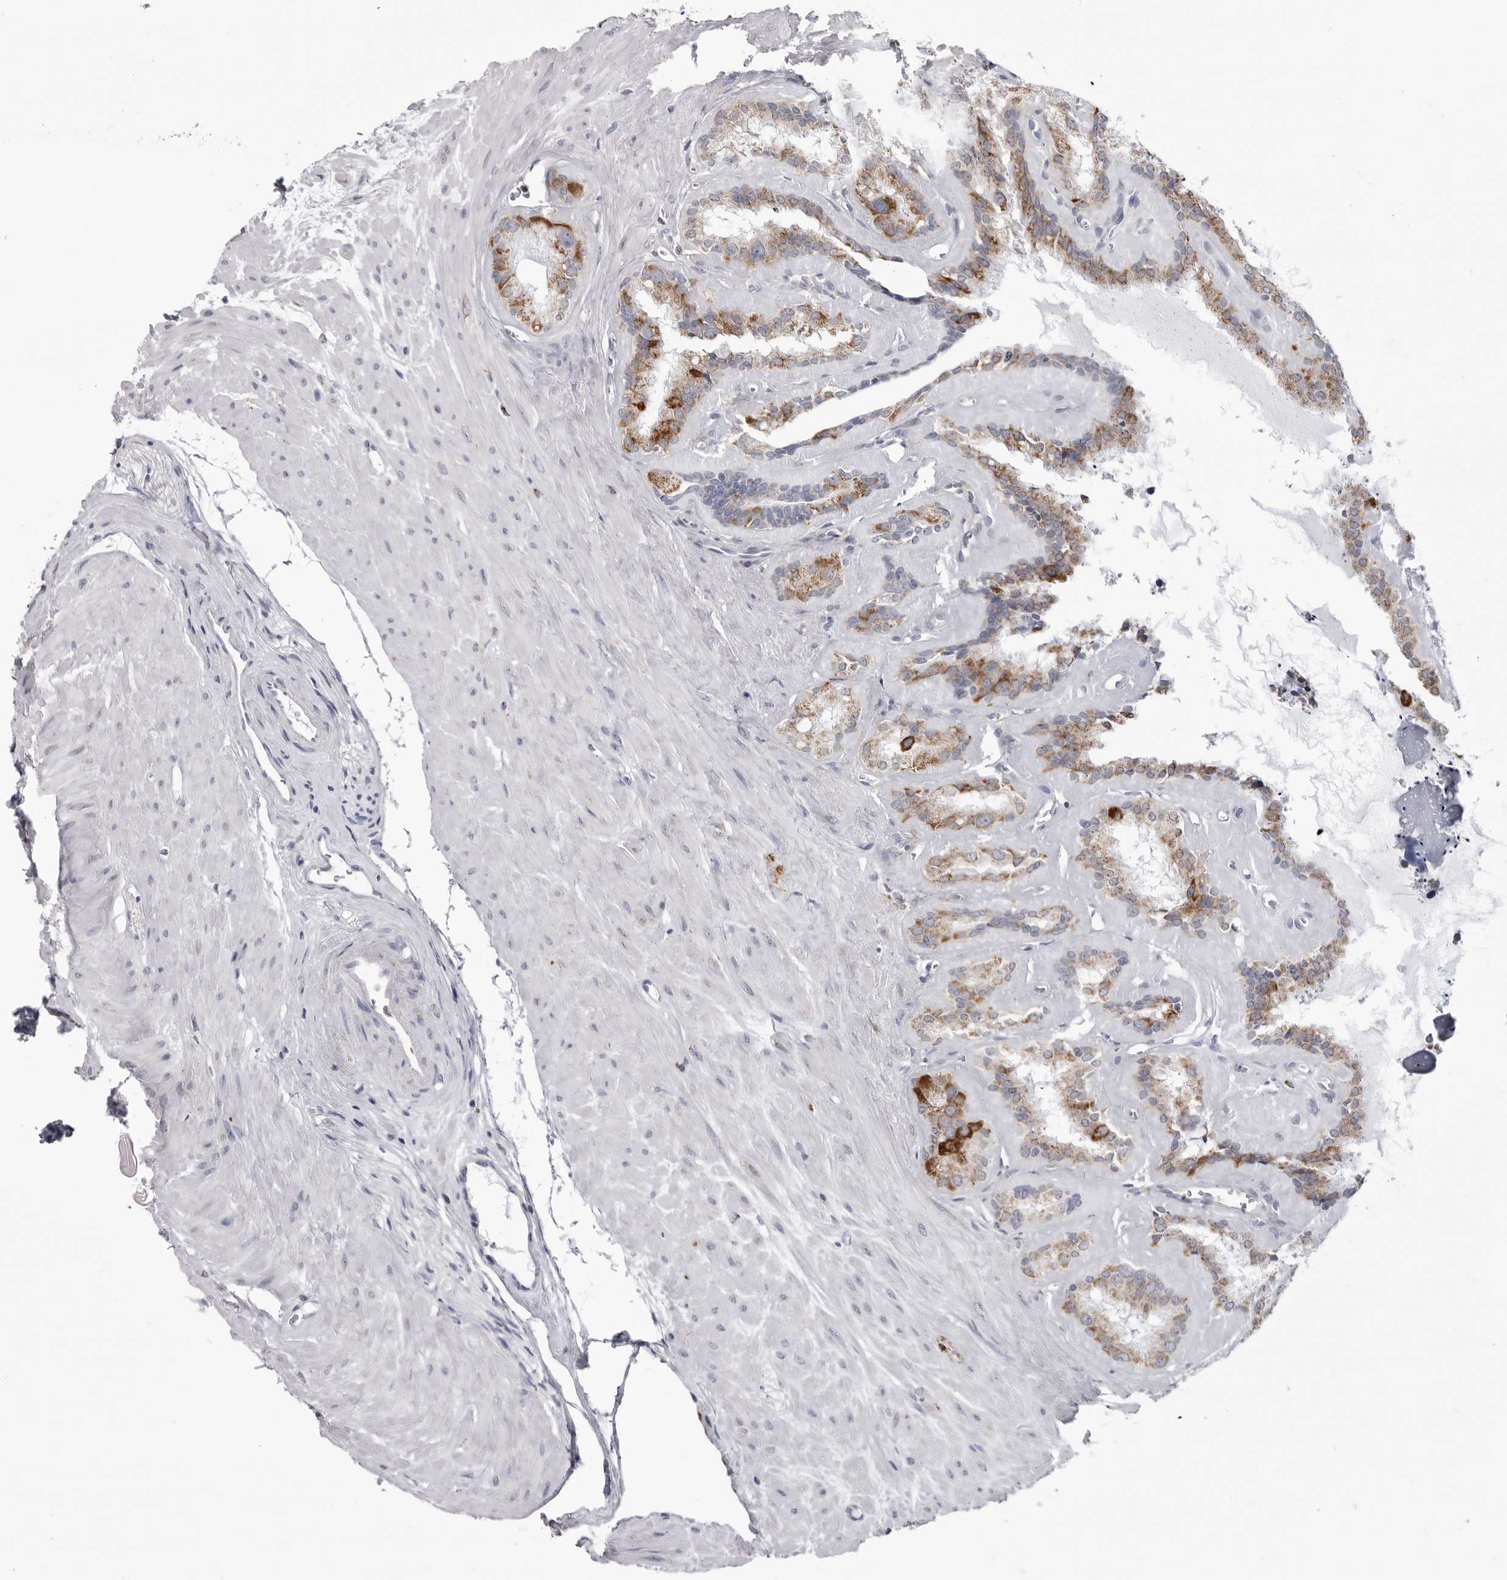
{"staining": {"intensity": "strong", "quantity": "25%-75%", "location": "cytoplasmic/membranous"}, "tissue": "seminal vesicle", "cell_type": "Glandular cells", "image_type": "normal", "snomed": [{"axis": "morphology", "description": "Normal tissue, NOS"}, {"axis": "topography", "description": "Prostate"}, {"axis": "topography", "description": "Seminal veicle"}], "caption": "Immunohistochemical staining of normal human seminal vesicle reveals 25%-75% levels of strong cytoplasmic/membranous protein expression in about 25%-75% of glandular cells.", "gene": "FH", "patient": {"sex": "male", "age": 59}}